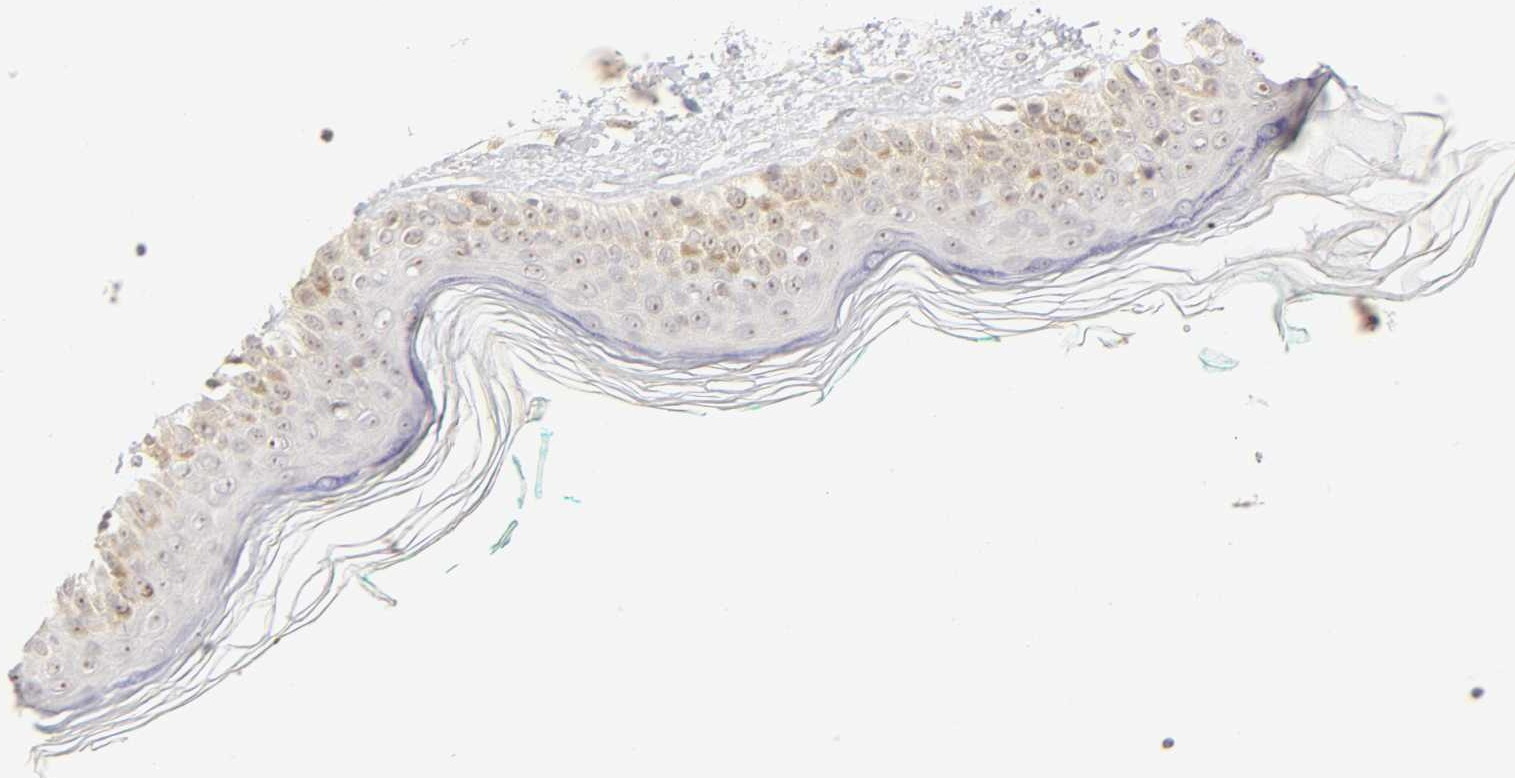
{"staining": {"intensity": "negative", "quantity": "none", "location": "none"}, "tissue": "skin", "cell_type": "Fibroblasts", "image_type": "normal", "snomed": [{"axis": "morphology", "description": "Normal tissue, NOS"}, {"axis": "topography", "description": "Skin"}], "caption": "Micrograph shows no significant protein positivity in fibroblasts of unremarkable skin.", "gene": "KIF2A", "patient": {"sex": "male", "age": 71}}